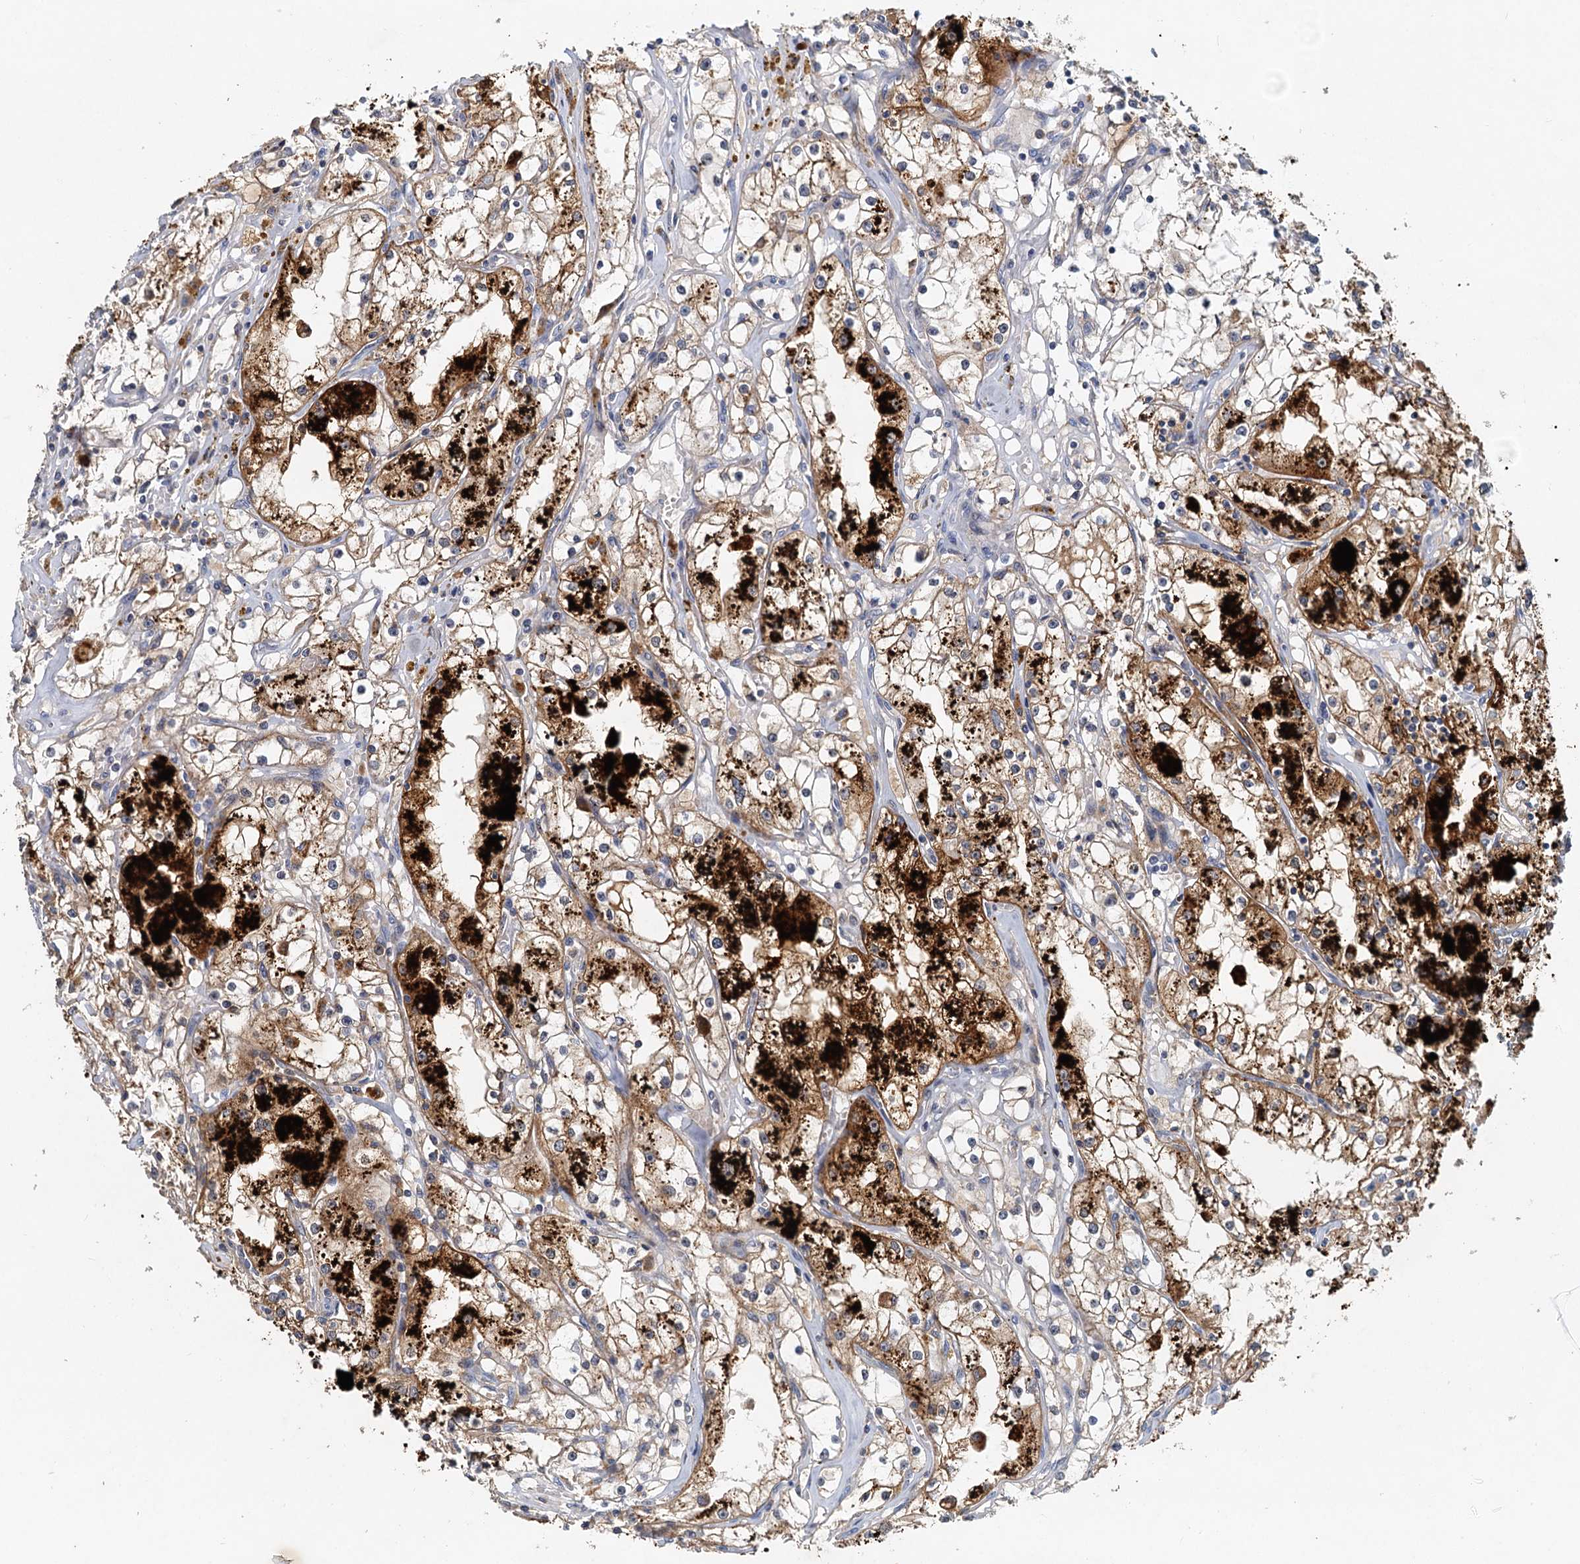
{"staining": {"intensity": "strong", "quantity": "25%-75%", "location": "cytoplasmic/membranous"}, "tissue": "renal cancer", "cell_type": "Tumor cells", "image_type": "cancer", "snomed": [{"axis": "morphology", "description": "Adenocarcinoma, NOS"}, {"axis": "topography", "description": "Kidney"}], "caption": "An image of human renal cancer stained for a protein exhibits strong cytoplasmic/membranous brown staining in tumor cells.", "gene": "TOLLIP", "patient": {"sex": "male", "age": 56}}